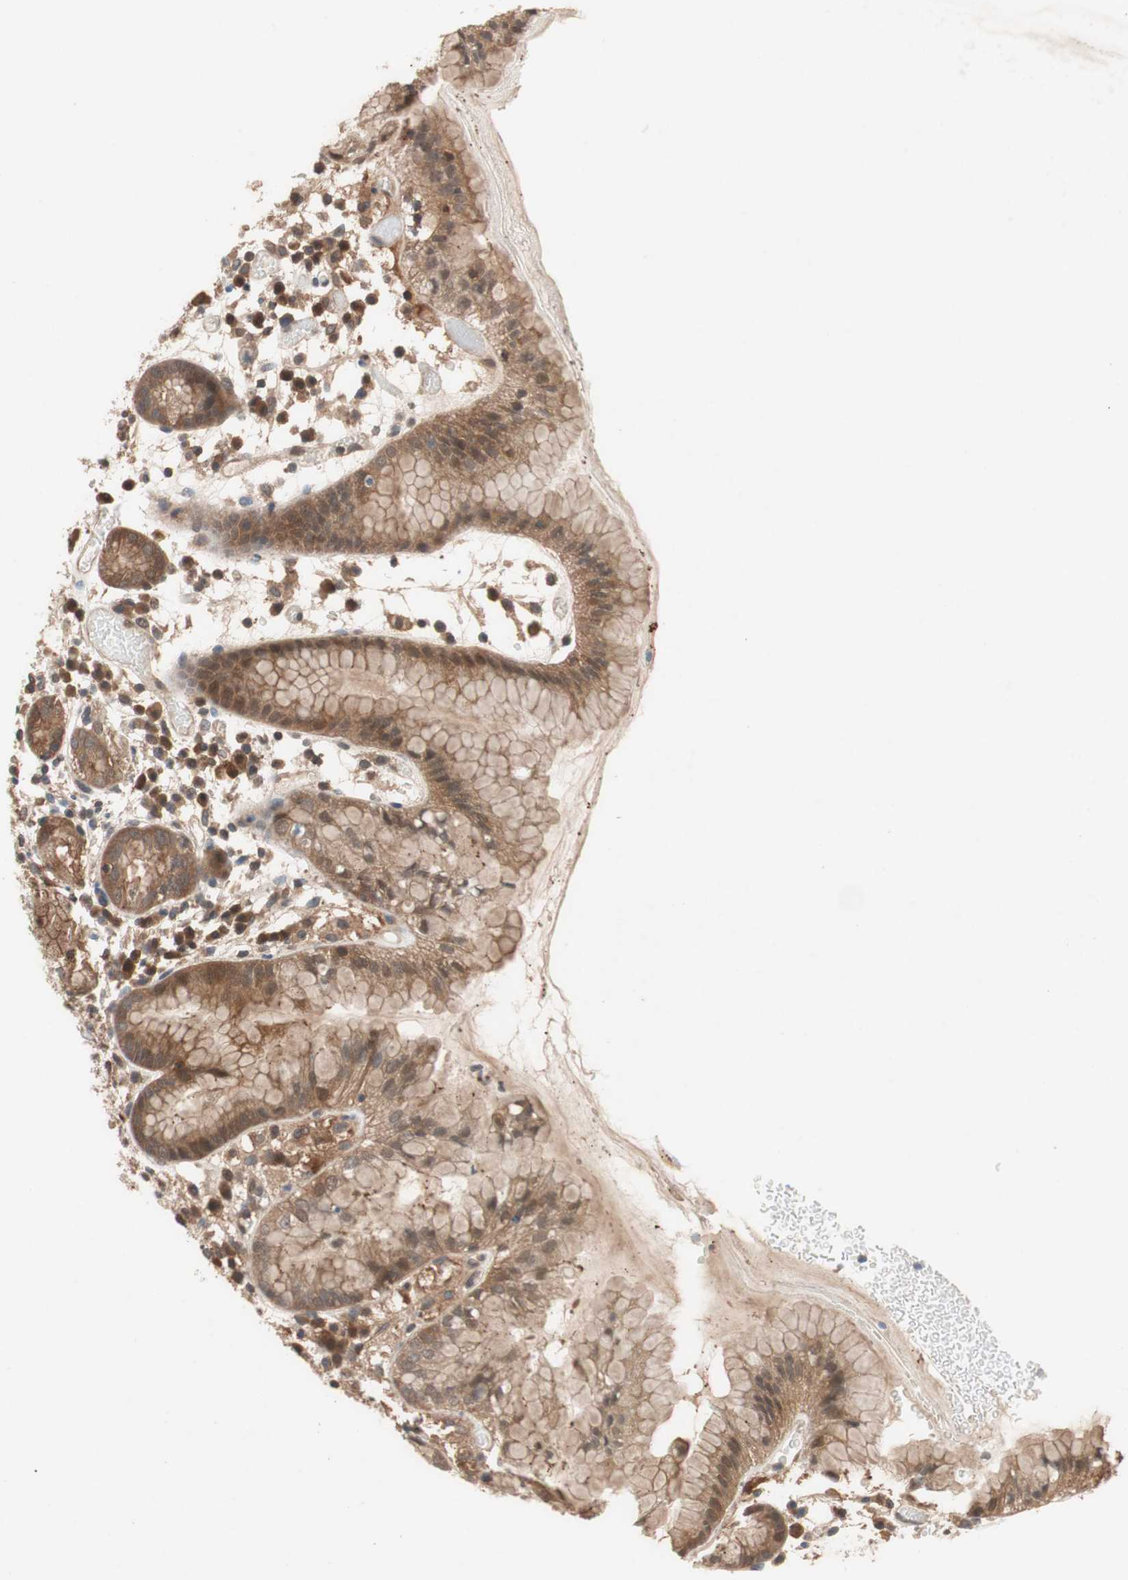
{"staining": {"intensity": "moderate", "quantity": ">75%", "location": "cytoplasmic/membranous,nuclear"}, "tissue": "stomach", "cell_type": "Glandular cells", "image_type": "normal", "snomed": [{"axis": "morphology", "description": "Normal tissue, NOS"}, {"axis": "topography", "description": "Stomach"}, {"axis": "topography", "description": "Stomach, lower"}], "caption": "A histopathology image of stomach stained for a protein demonstrates moderate cytoplasmic/membranous,nuclear brown staining in glandular cells. (DAB (3,3'-diaminobenzidine) = brown stain, brightfield microscopy at high magnification).", "gene": "GALT", "patient": {"sex": "female", "age": 75}}